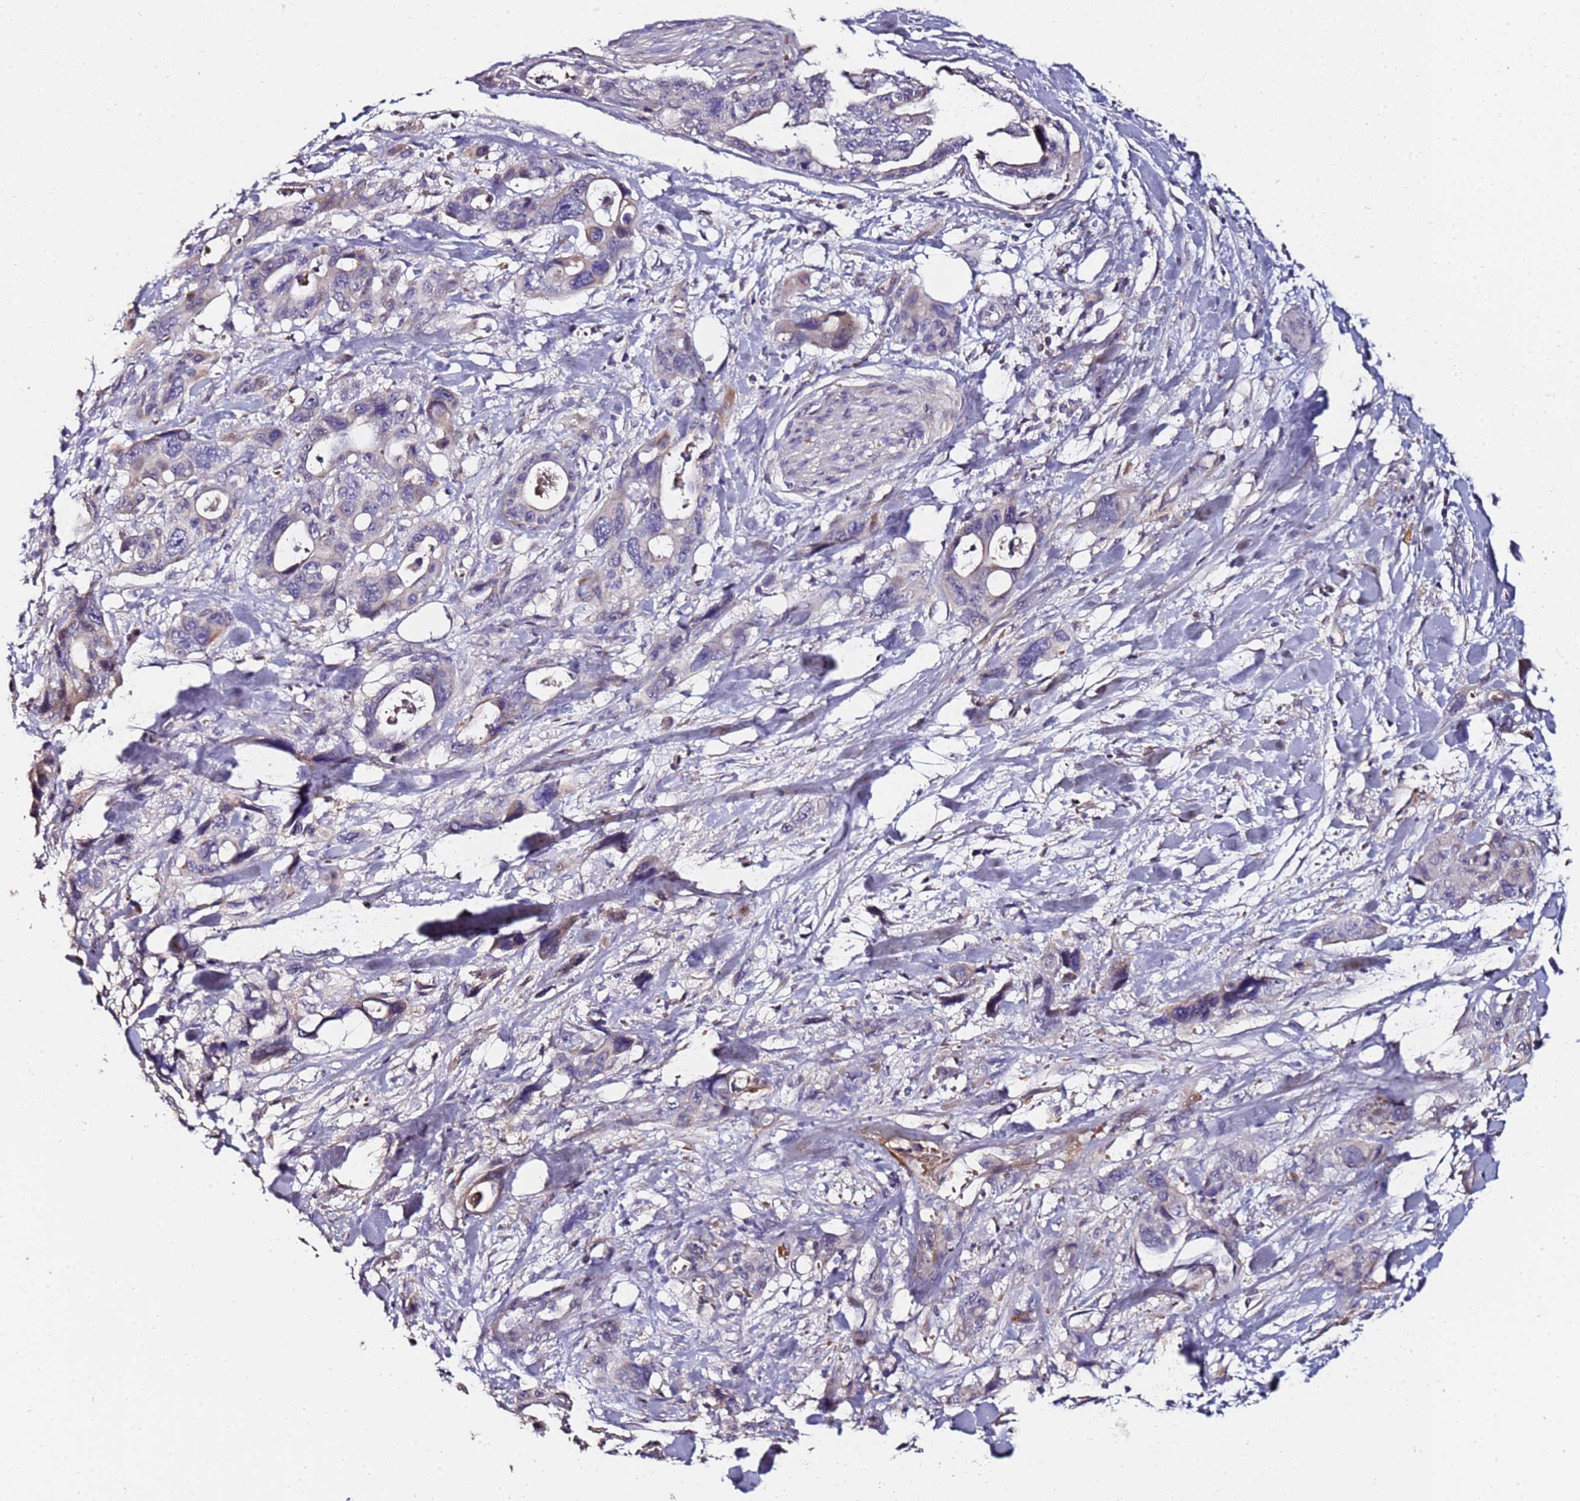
{"staining": {"intensity": "negative", "quantity": "none", "location": "none"}, "tissue": "pancreatic cancer", "cell_type": "Tumor cells", "image_type": "cancer", "snomed": [{"axis": "morphology", "description": "Adenocarcinoma, NOS"}, {"axis": "topography", "description": "Pancreas"}], "caption": "DAB (3,3'-diaminobenzidine) immunohistochemical staining of human pancreatic cancer (adenocarcinoma) displays no significant expression in tumor cells.", "gene": "C3orf80", "patient": {"sex": "male", "age": 46}}